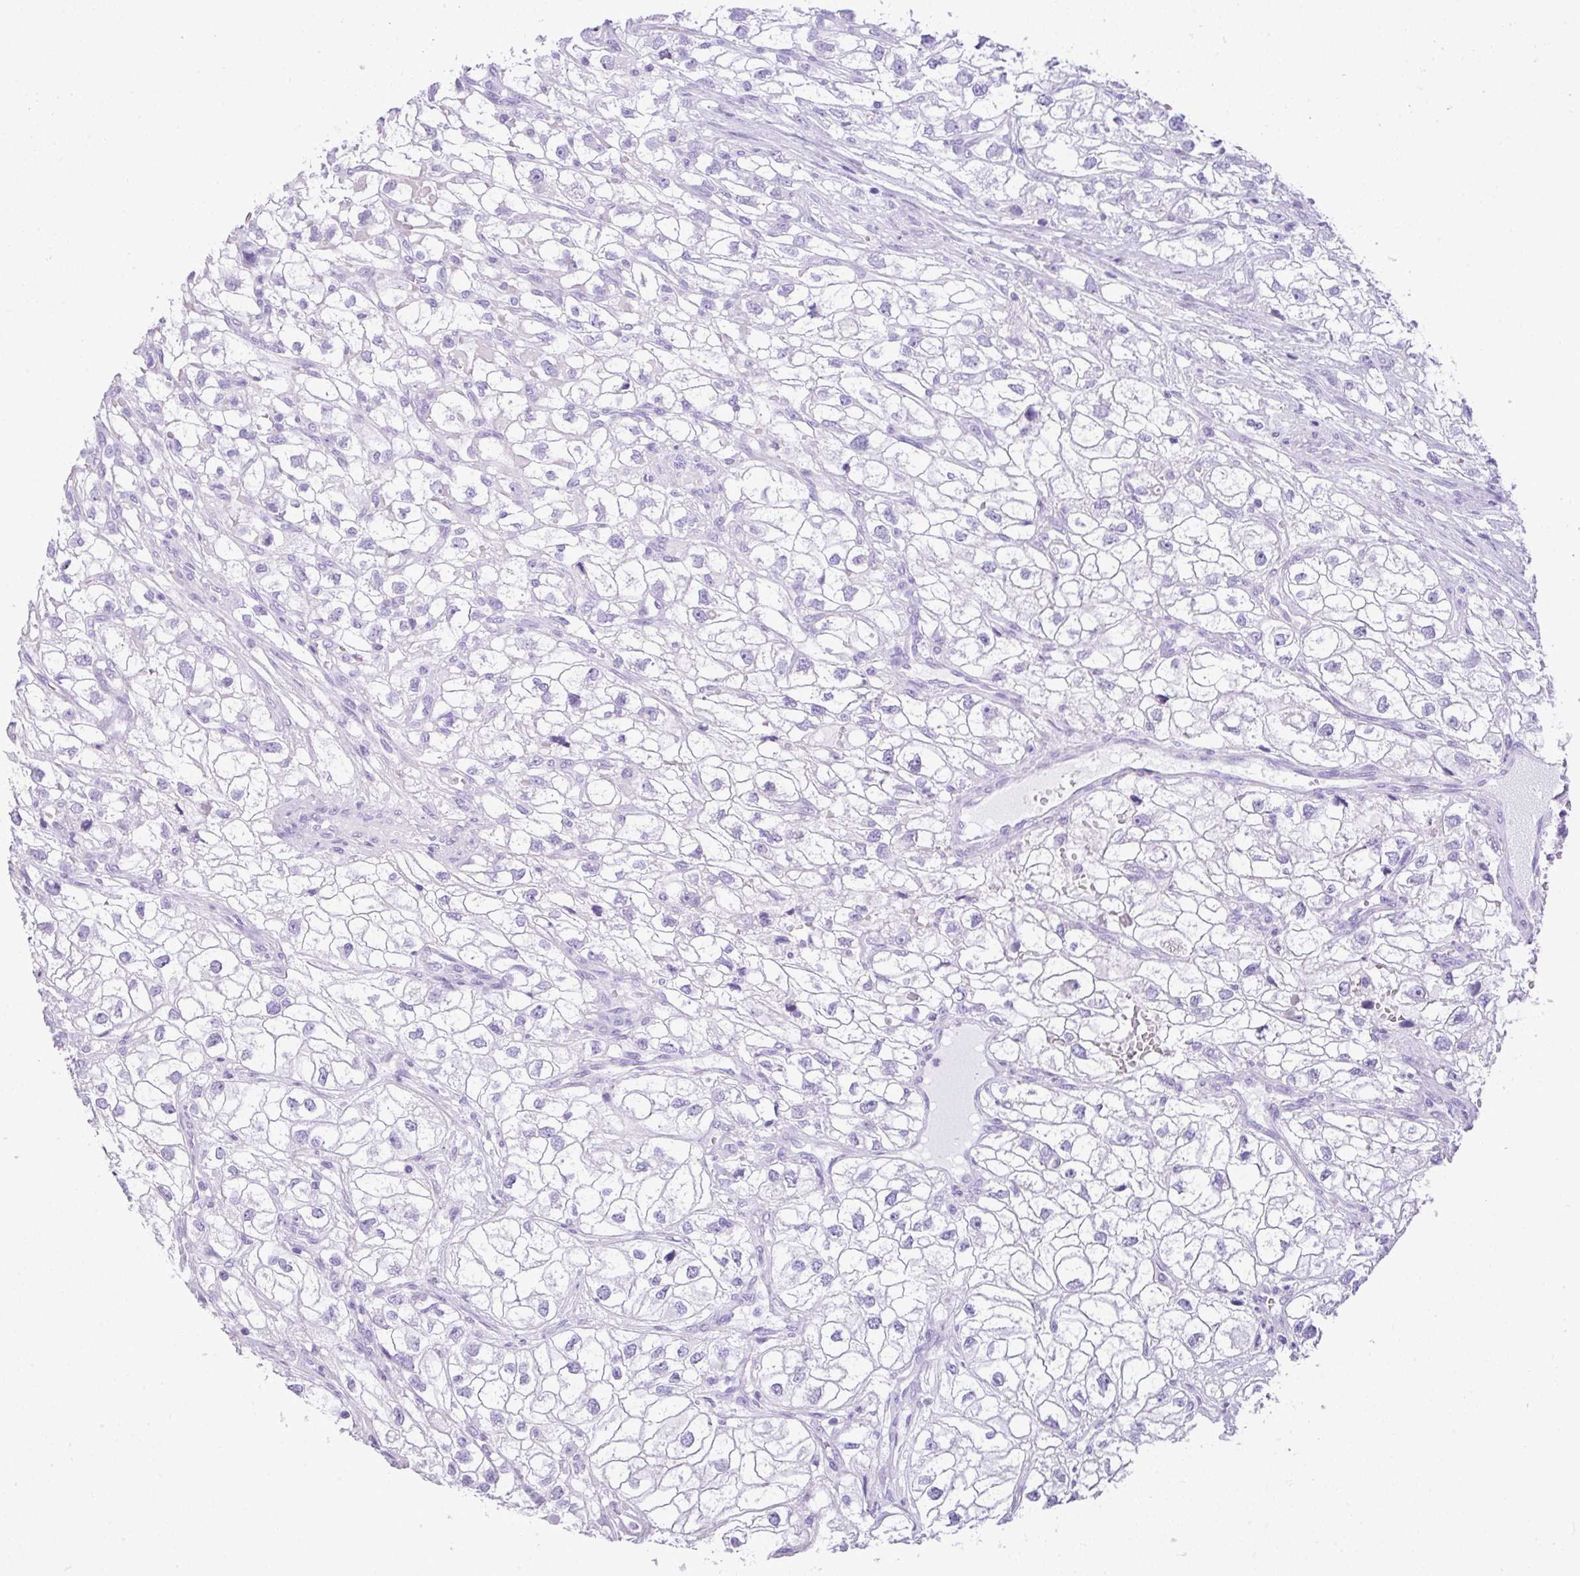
{"staining": {"intensity": "negative", "quantity": "none", "location": "none"}, "tissue": "renal cancer", "cell_type": "Tumor cells", "image_type": "cancer", "snomed": [{"axis": "morphology", "description": "Adenocarcinoma, NOS"}, {"axis": "topography", "description": "Kidney"}], "caption": "Immunohistochemistry photomicrograph of renal cancer (adenocarcinoma) stained for a protein (brown), which shows no staining in tumor cells.", "gene": "TNP1", "patient": {"sex": "male", "age": 59}}